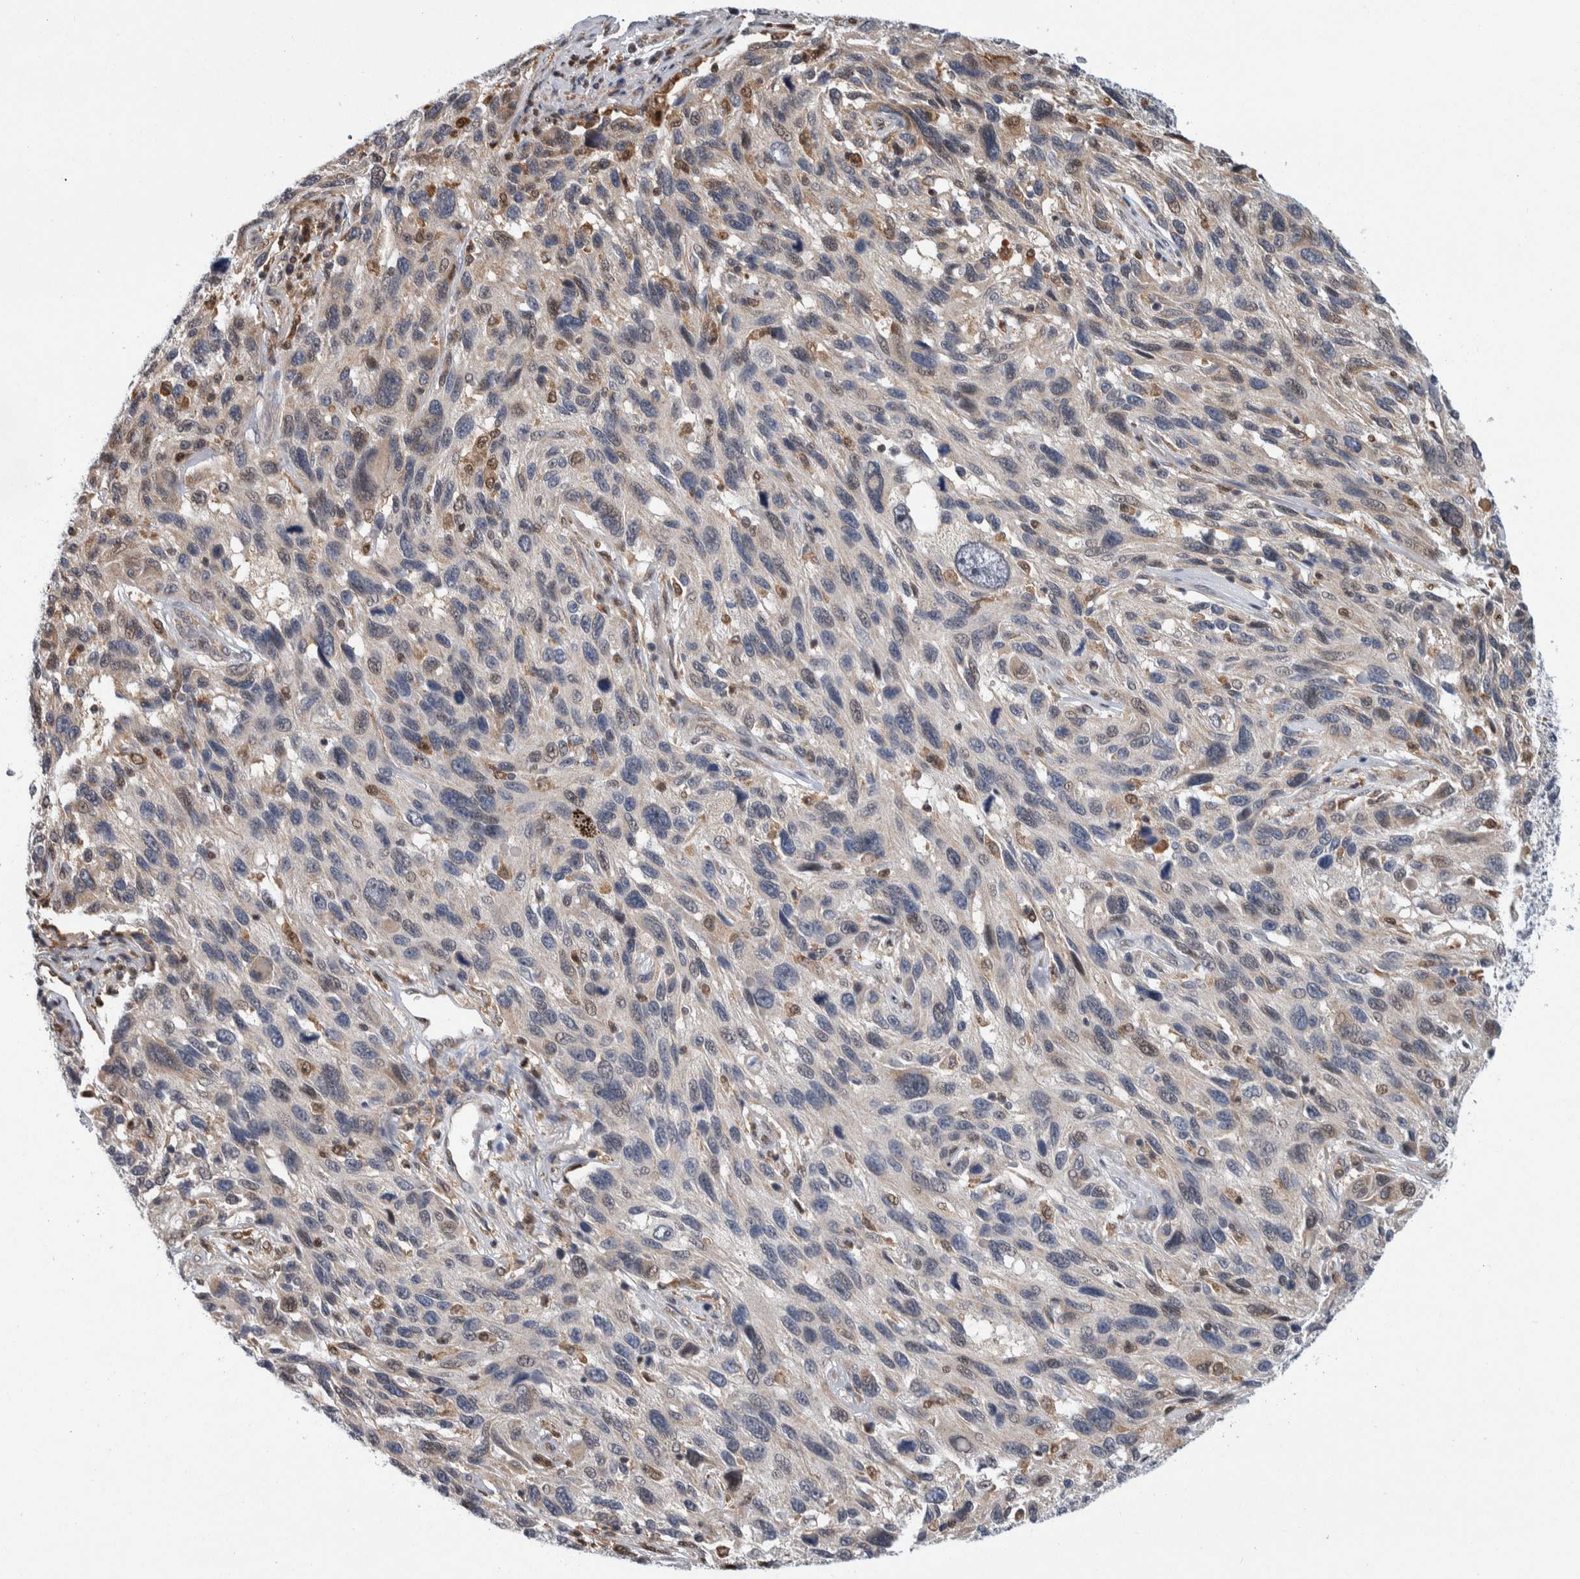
{"staining": {"intensity": "negative", "quantity": "none", "location": "none"}, "tissue": "melanoma", "cell_type": "Tumor cells", "image_type": "cancer", "snomed": [{"axis": "morphology", "description": "Malignant melanoma, NOS"}, {"axis": "topography", "description": "Skin"}], "caption": "Immunohistochemistry (IHC) of human malignant melanoma displays no staining in tumor cells.", "gene": "PTPA", "patient": {"sex": "male", "age": 53}}